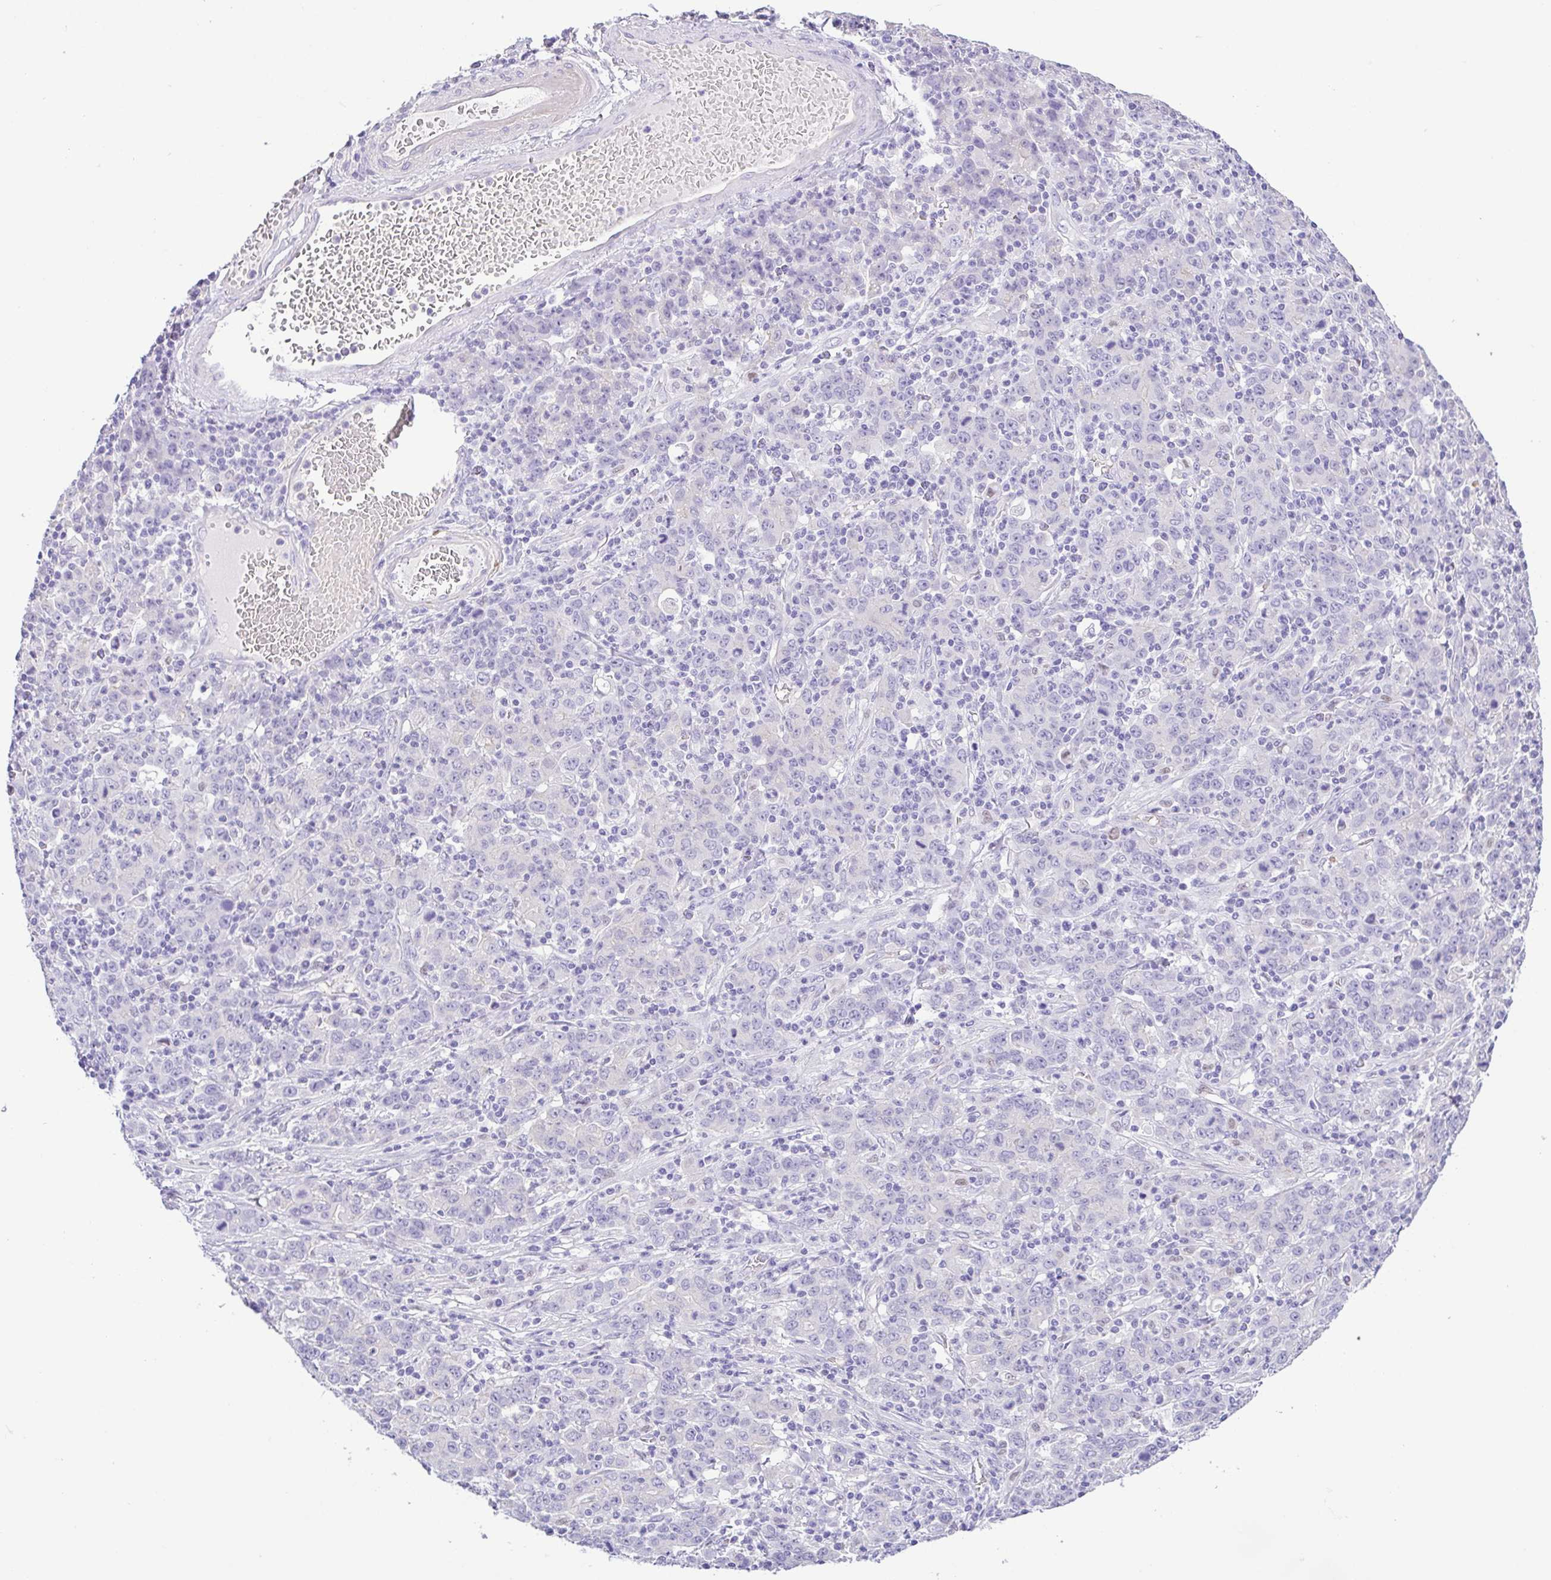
{"staining": {"intensity": "negative", "quantity": "none", "location": "none"}, "tissue": "stomach cancer", "cell_type": "Tumor cells", "image_type": "cancer", "snomed": [{"axis": "morphology", "description": "Adenocarcinoma, NOS"}, {"axis": "topography", "description": "Stomach, upper"}], "caption": "Micrograph shows no significant protein positivity in tumor cells of stomach adenocarcinoma.", "gene": "EPB42", "patient": {"sex": "male", "age": 69}}